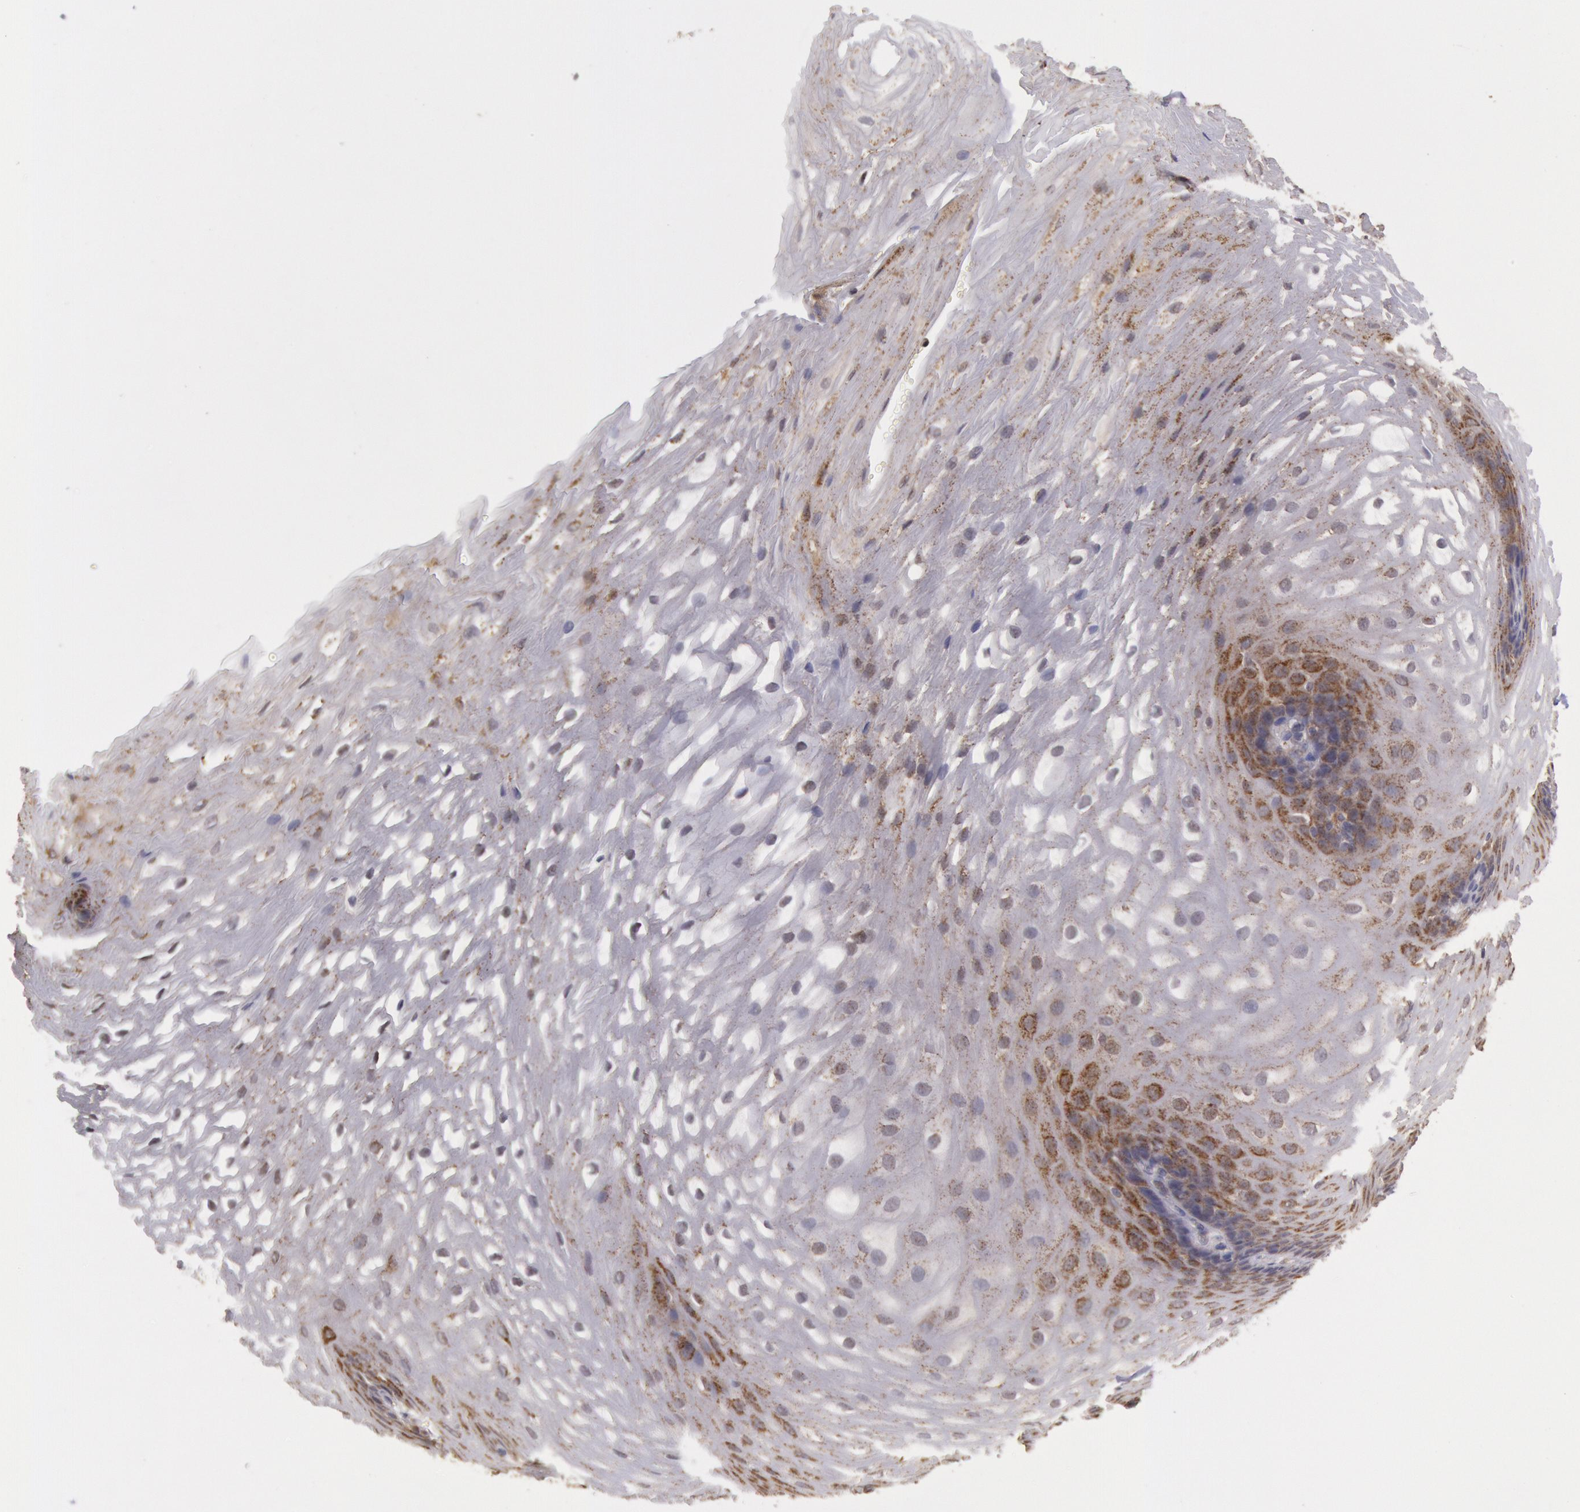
{"staining": {"intensity": "weak", "quantity": "<25%", "location": "cytoplasmic/membranous"}, "tissue": "esophagus", "cell_type": "Squamous epithelial cells", "image_type": "normal", "snomed": [{"axis": "morphology", "description": "Normal tissue, NOS"}, {"axis": "morphology", "description": "Adenocarcinoma, NOS"}, {"axis": "topography", "description": "Esophagus"}, {"axis": "topography", "description": "Stomach"}], "caption": "The photomicrograph shows no staining of squamous epithelial cells in normal esophagus.", "gene": "MPST", "patient": {"sex": "male", "age": 62}}